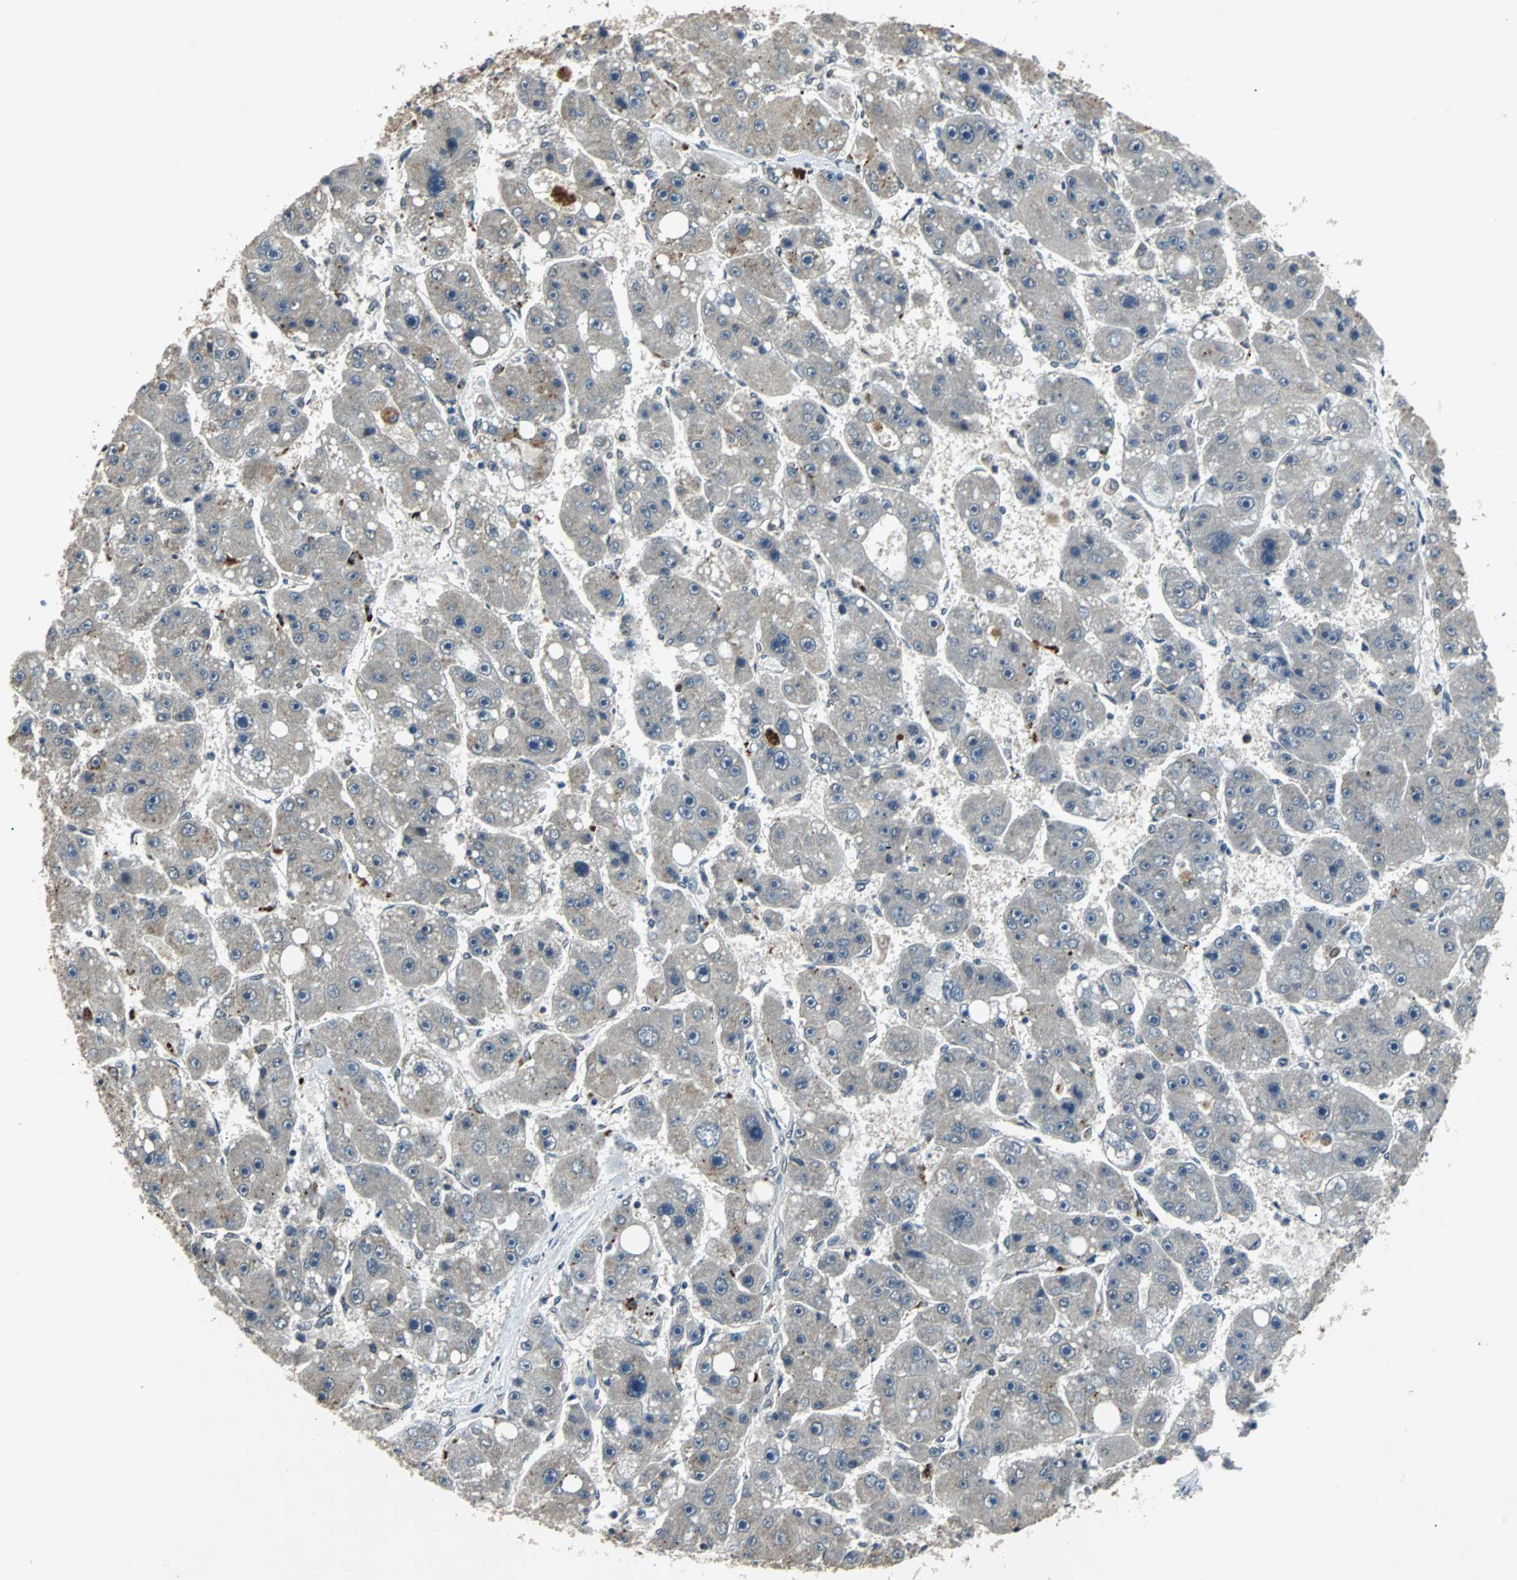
{"staining": {"intensity": "moderate", "quantity": "<25%", "location": "cytoplasmic/membranous,nuclear"}, "tissue": "liver cancer", "cell_type": "Tumor cells", "image_type": "cancer", "snomed": [{"axis": "morphology", "description": "Carcinoma, Hepatocellular, NOS"}, {"axis": "topography", "description": "Liver"}], "caption": "Protein expression analysis of human hepatocellular carcinoma (liver) reveals moderate cytoplasmic/membranous and nuclear staining in approximately <25% of tumor cells.", "gene": "PHC1", "patient": {"sex": "female", "age": 61}}